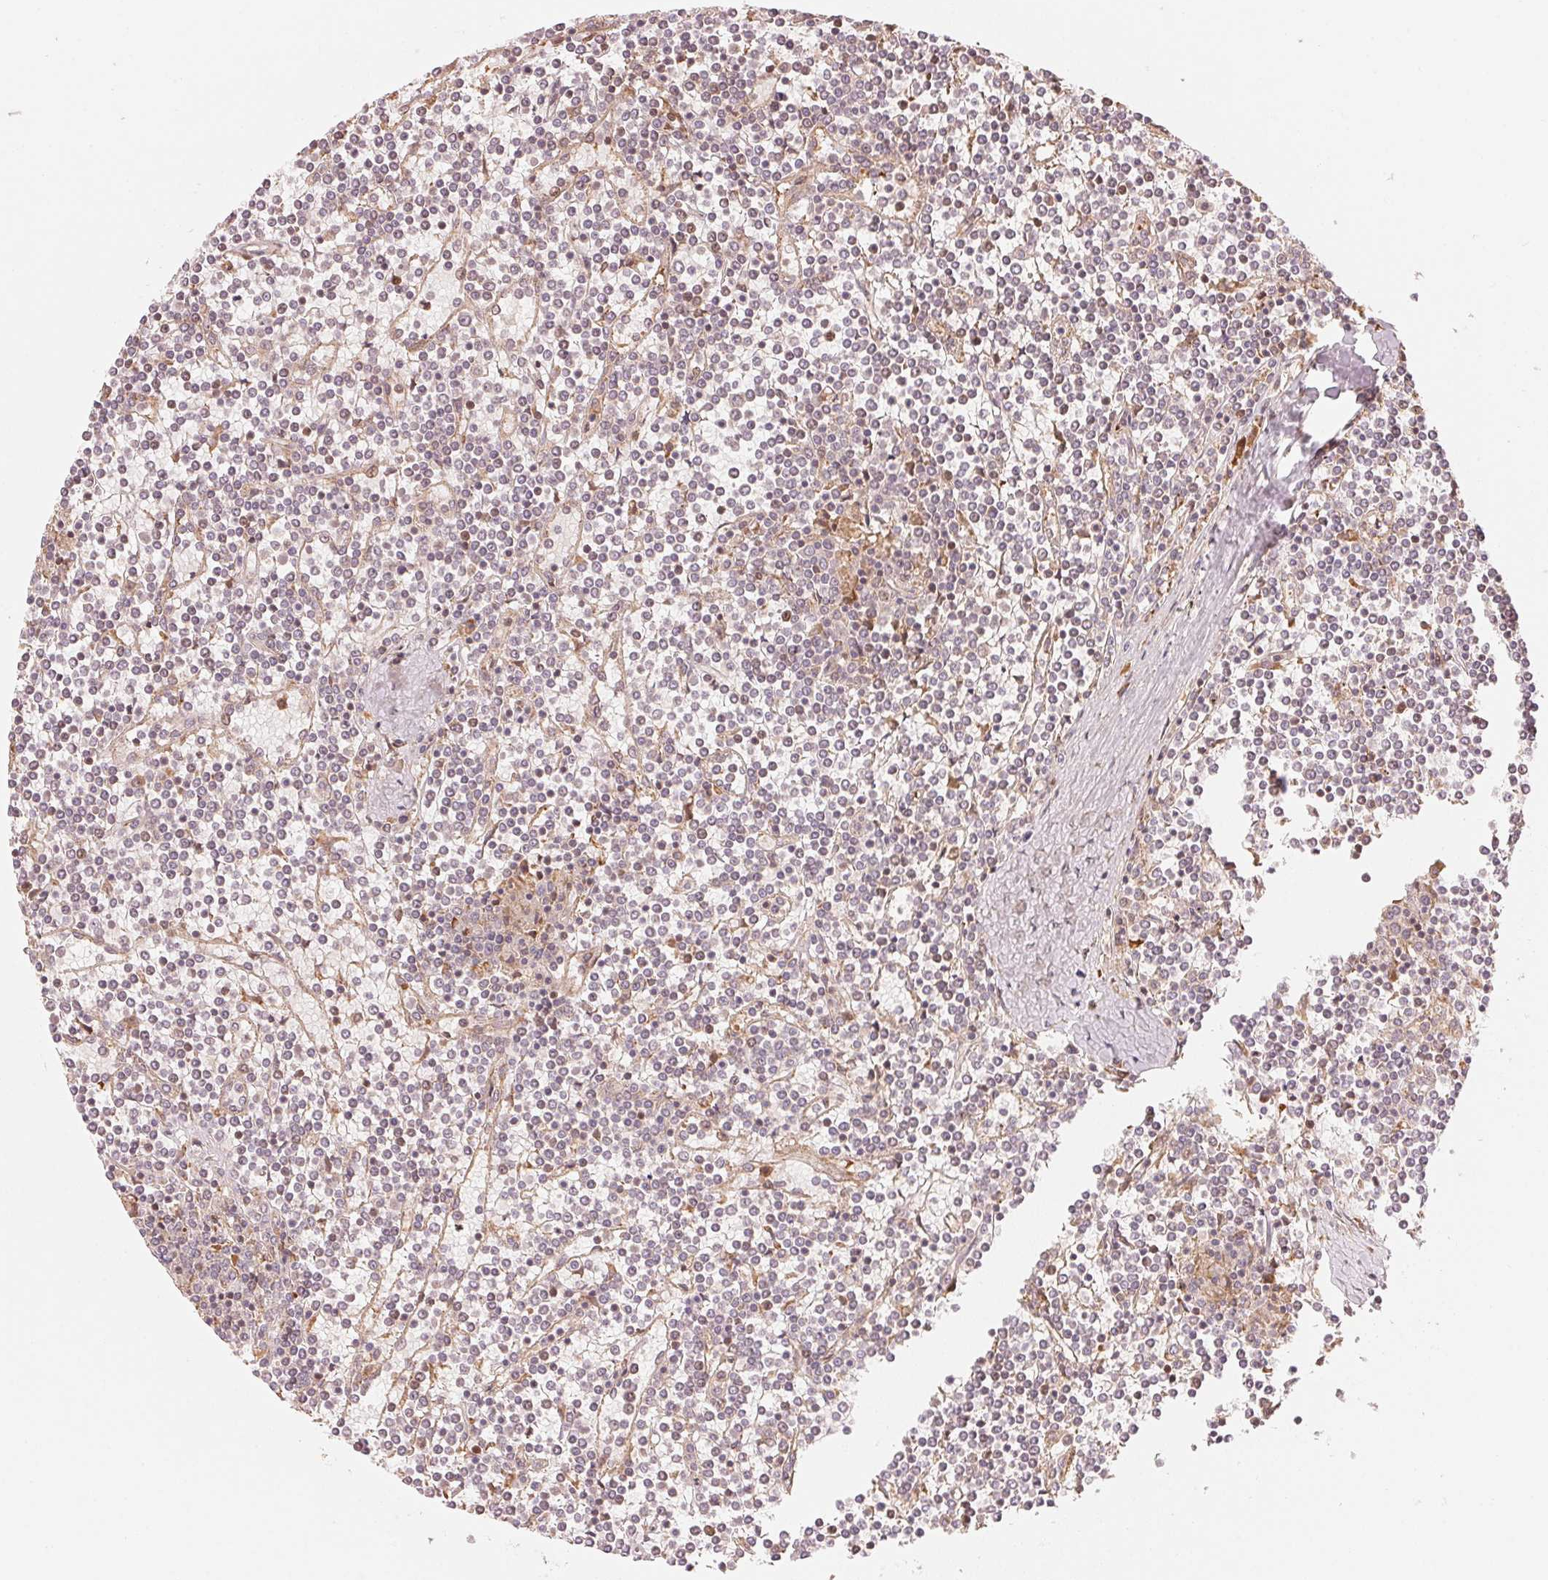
{"staining": {"intensity": "negative", "quantity": "none", "location": "none"}, "tissue": "lymphoma", "cell_type": "Tumor cells", "image_type": "cancer", "snomed": [{"axis": "morphology", "description": "Malignant lymphoma, non-Hodgkin's type, Low grade"}, {"axis": "topography", "description": "Spleen"}], "caption": "Immunohistochemical staining of human lymphoma shows no significant positivity in tumor cells.", "gene": "PRKN", "patient": {"sex": "female", "age": 19}}